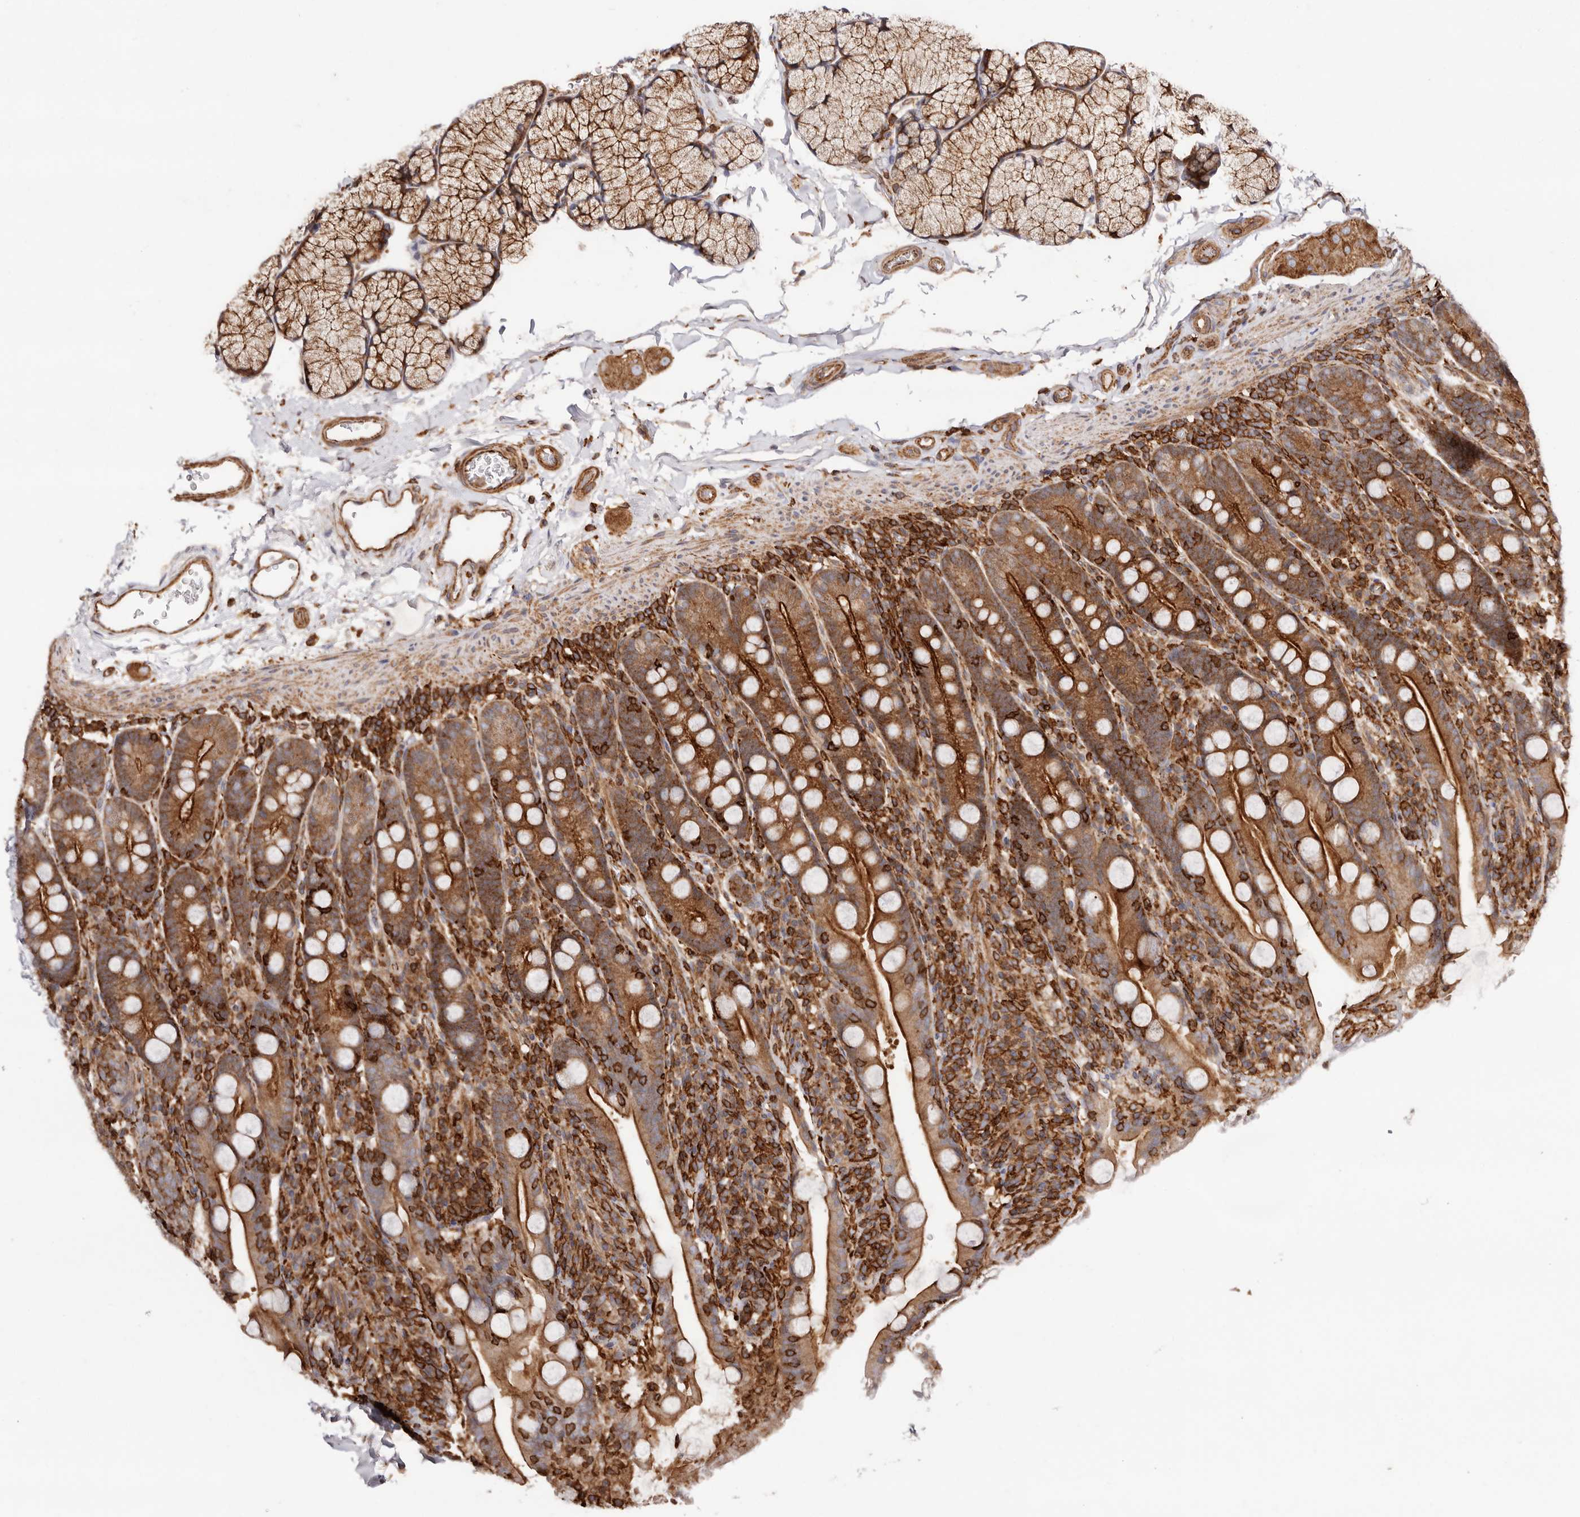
{"staining": {"intensity": "strong", "quantity": ">75%", "location": "cytoplasmic/membranous"}, "tissue": "duodenum", "cell_type": "Glandular cells", "image_type": "normal", "snomed": [{"axis": "morphology", "description": "Normal tissue, NOS"}, {"axis": "topography", "description": "Duodenum"}], "caption": "This photomicrograph displays IHC staining of benign duodenum, with high strong cytoplasmic/membranous positivity in approximately >75% of glandular cells.", "gene": "PTPN22", "patient": {"sex": "male", "age": 35}}